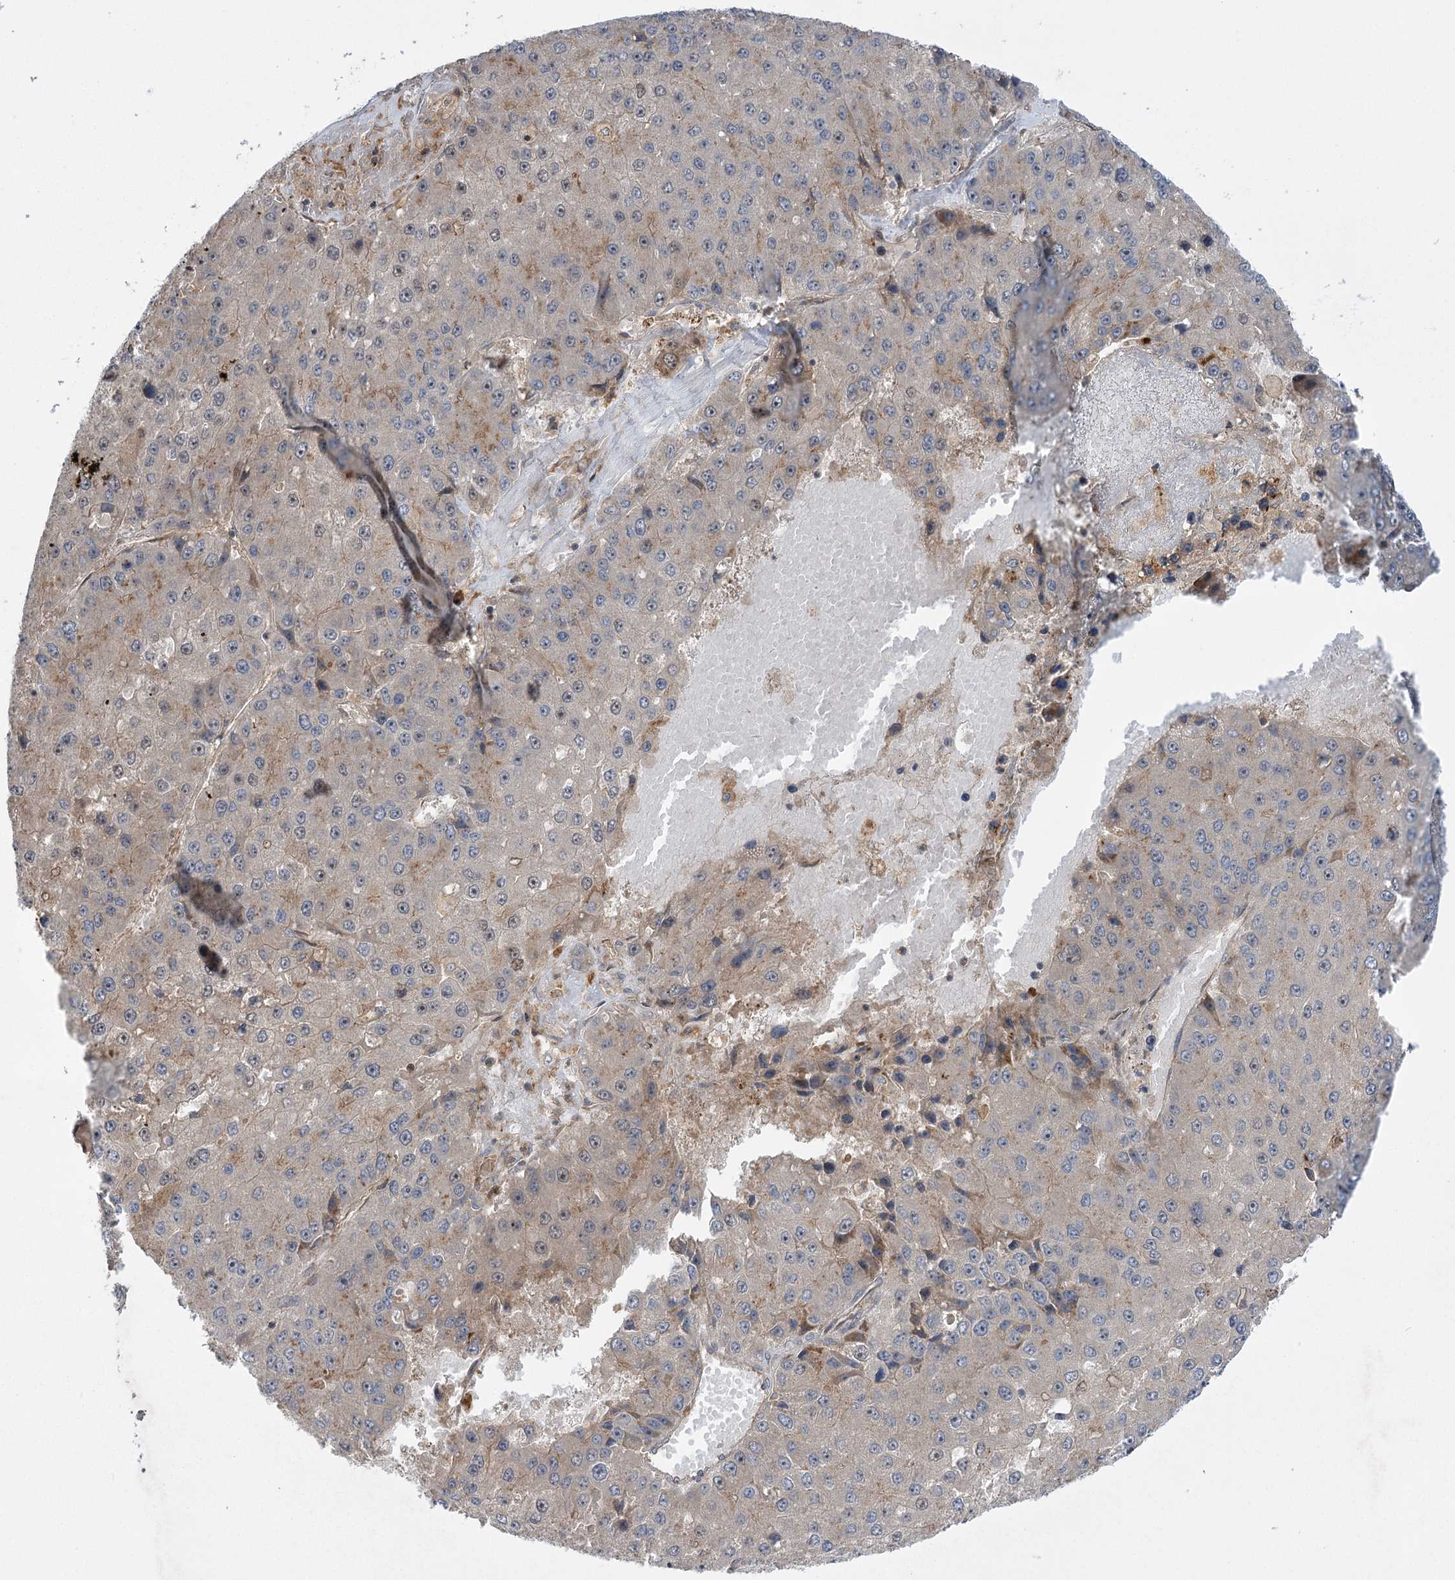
{"staining": {"intensity": "weak", "quantity": "<25%", "location": "cytoplasmic/membranous"}, "tissue": "liver cancer", "cell_type": "Tumor cells", "image_type": "cancer", "snomed": [{"axis": "morphology", "description": "Carcinoma, Hepatocellular, NOS"}, {"axis": "topography", "description": "Liver"}], "caption": "Liver cancer was stained to show a protein in brown. There is no significant positivity in tumor cells.", "gene": "KCNN2", "patient": {"sex": "female", "age": 73}}